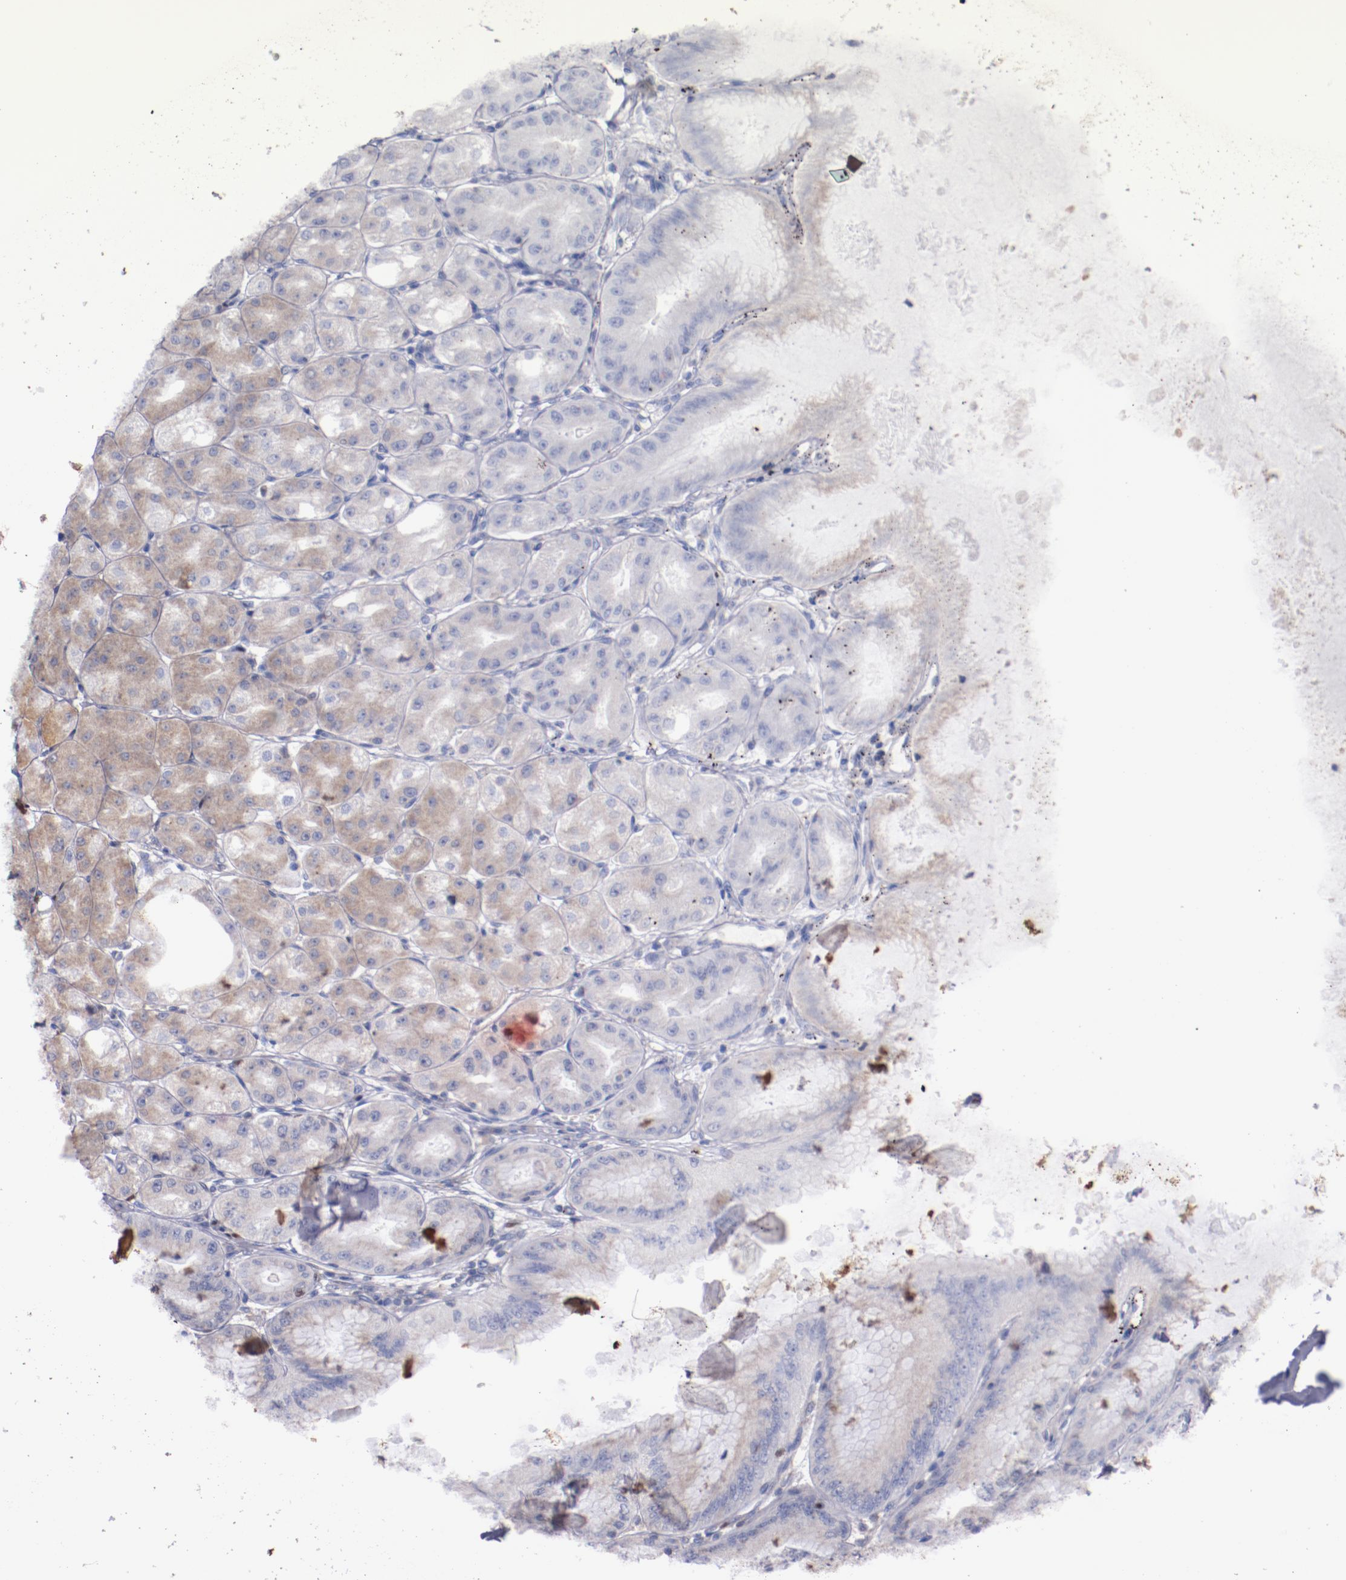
{"staining": {"intensity": "weak", "quantity": ">75%", "location": "cytoplasmic/membranous"}, "tissue": "stomach", "cell_type": "Glandular cells", "image_type": "normal", "snomed": [{"axis": "morphology", "description": "Normal tissue, NOS"}, {"axis": "topography", "description": "Stomach, lower"}], "caption": "The histopathology image demonstrates immunohistochemical staining of unremarkable stomach. There is weak cytoplasmic/membranous staining is appreciated in approximately >75% of glandular cells. The protein of interest is stained brown, and the nuclei are stained in blue (DAB (3,3'-diaminobenzidine) IHC with brightfield microscopy, high magnification).", "gene": "SRF", "patient": {"sex": "male", "age": 71}}